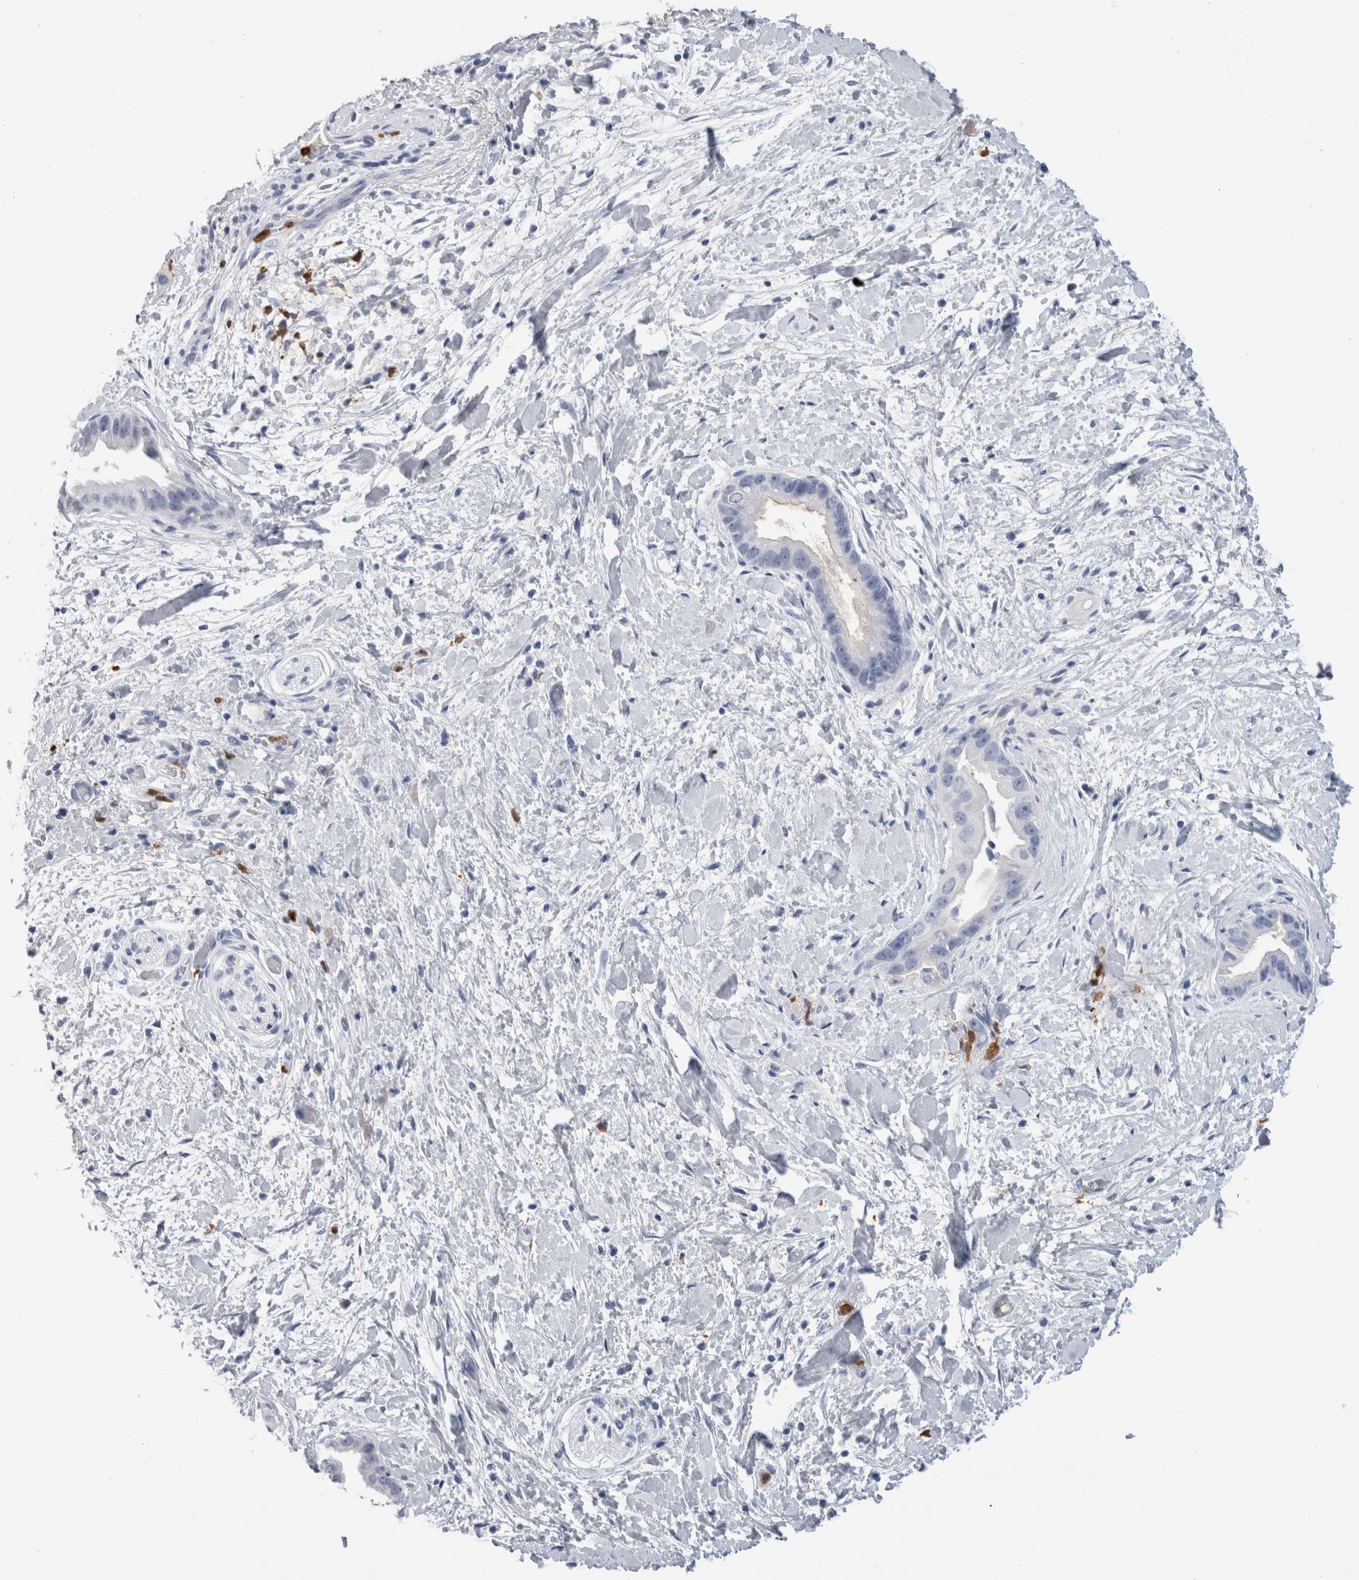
{"staining": {"intensity": "negative", "quantity": "none", "location": "none"}, "tissue": "pancreatic cancer", "cell_type": "Tumor cells", "image_type": "cancer", "snomed": [{"axis": "morphology", "description": "Adenocarcinoma, NOS"}, {"axis": "topography", "description": "Pancreas"}], "caption": "Immunohistochemical staining of pancreatic cancer exhibits no significant staining in tumor cells. (Stains: DAB (3,3'-diaminobenzidine) IHC with hematoxylin counter stain, Microscopy: brightfield microscopy at high magnification).", "gene": "S100A12", "patient": {"sex": "male", "age": 55}}